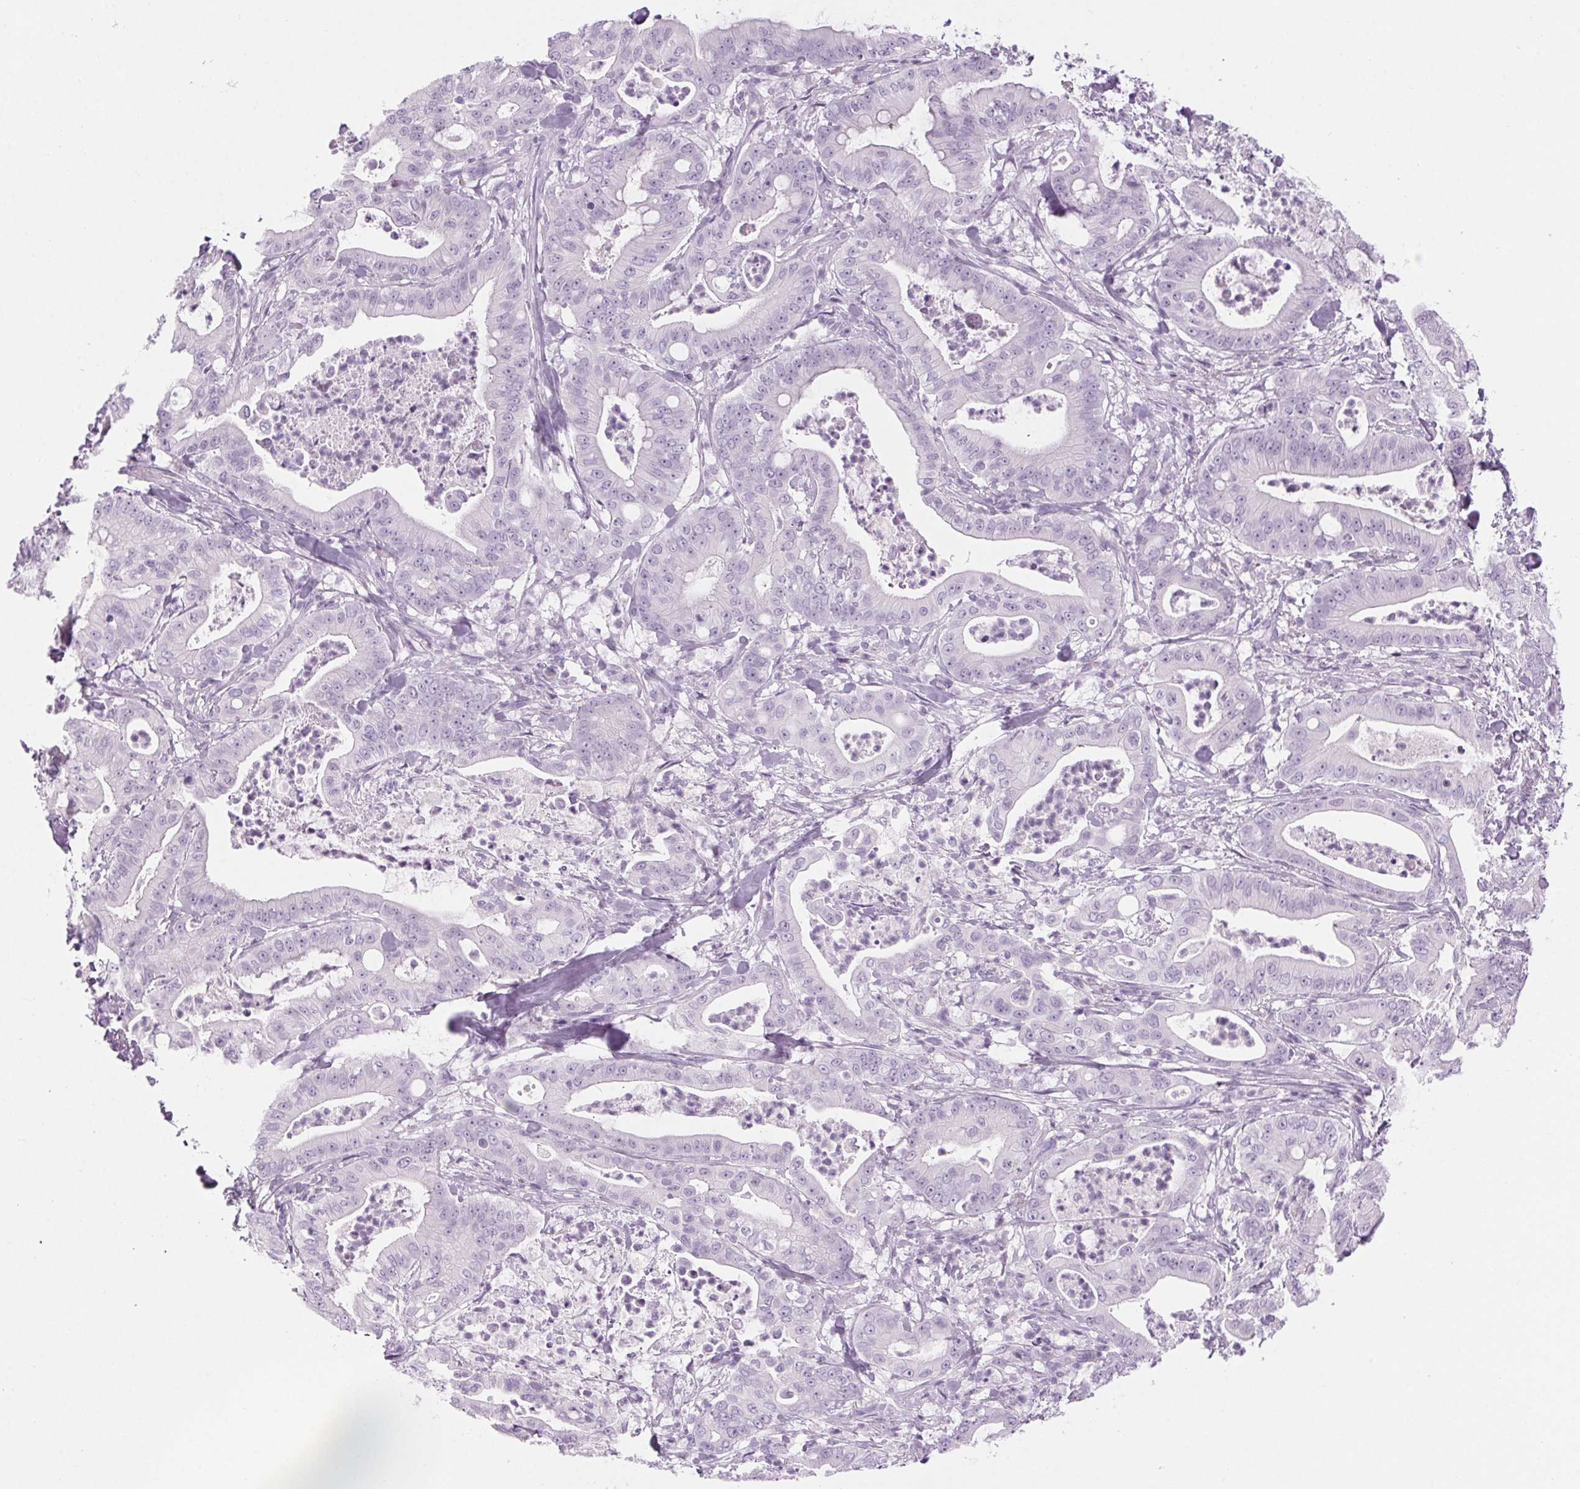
{"staining": {"intensity": "negative", "quantity": "none", "location": "none"}, "tissue": "pancreatic cancer", "cell_type": "Tumor cells", "image_type": "cancer", "snomed": [{"axis": "morphology", "description": "Adenocarcinoma, NOS"}, {"axis": "topography", "description": "Pancreas"}], "caption": "Tumor cells are negative for protein expression in human pancreatic cancer (adenocarcinoma).", "gene": "LRP2", "patient": {"sex": "male", "age": 71}}